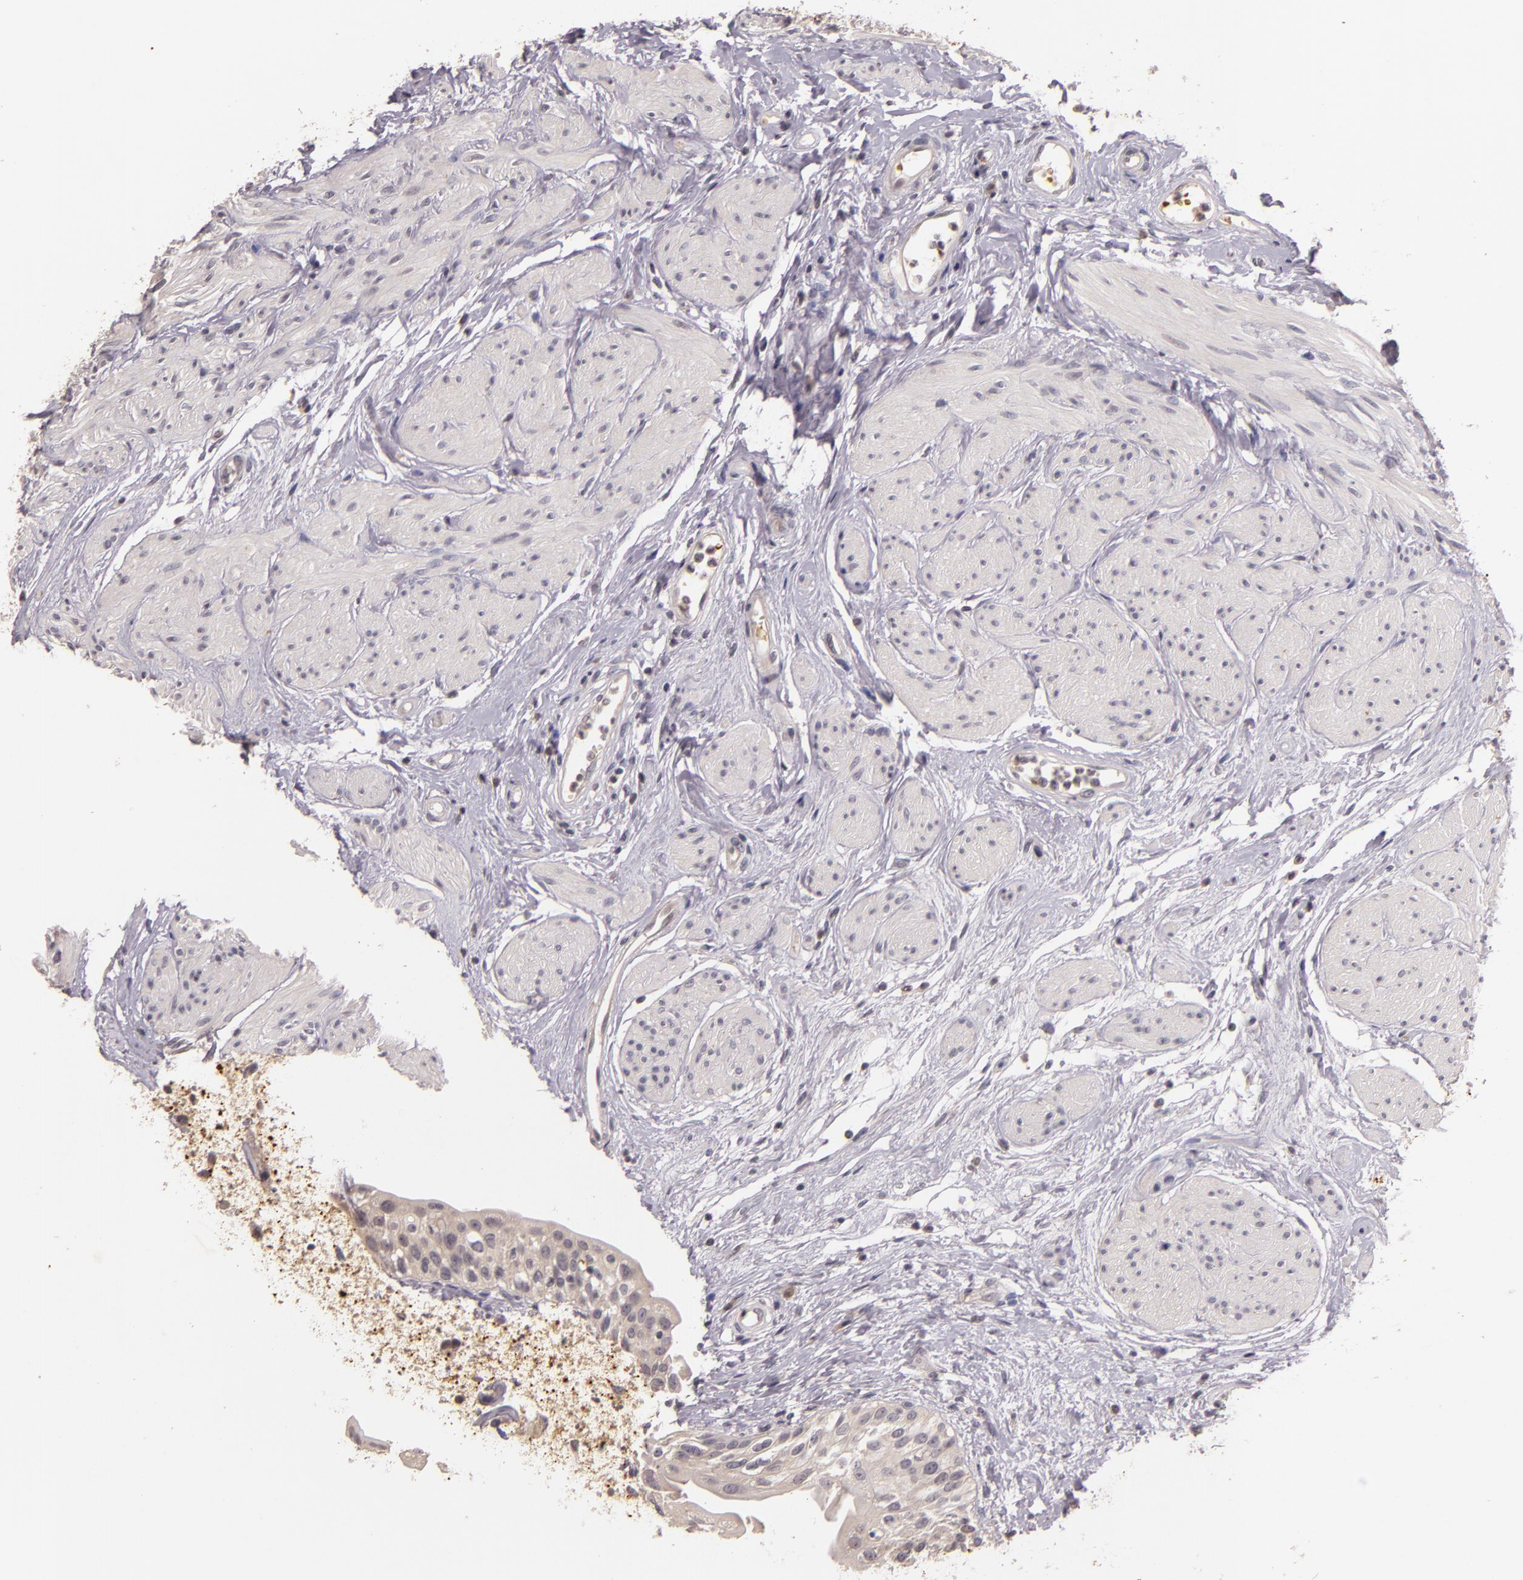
{"staining": {"intensity": "negative", "quantity": "none", "location": "none"}, "tissue": "urinary bladder", "cell_type": "Urothelial cells", "image_type": "normal", "snomed": [{"axis": "morphology", "description": "Normal tissue, NOS"}, {"axis": "topography", "description": "Urinary bladder"}], "caption": "IHC image of normal urinary bladder: human urinary bladder stained with DAB exhibits no significant protein expression in urothelial cells.", "gene": "TFF1", "patient": {"sex": "female", "age": 55}}